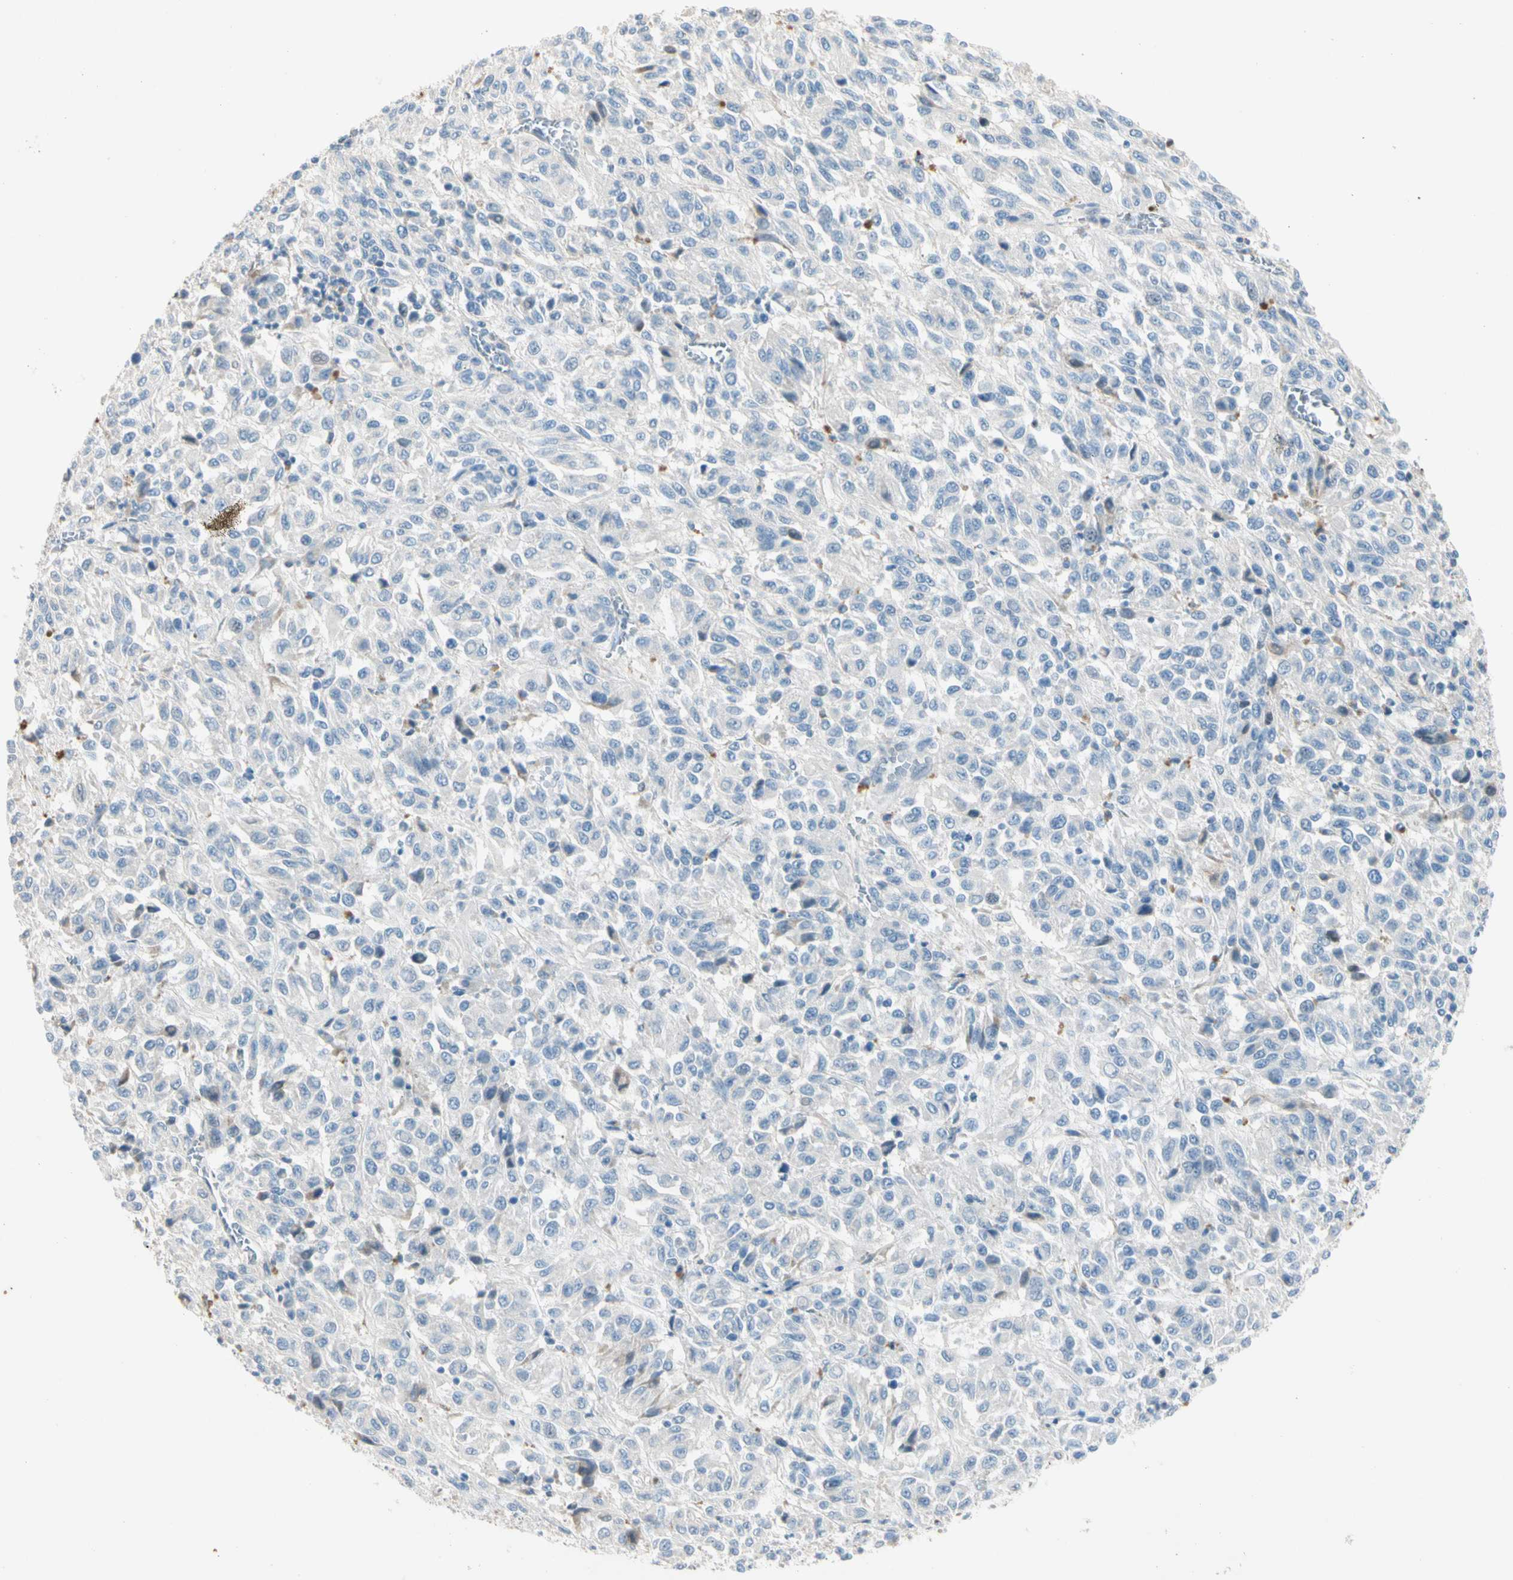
{"staining": {"intensity": "negative", "quantity": "none", "location": "none"}, "tissue": "melanoma", "cell_type": "Tumor cells", "image_type": "cancer", "snomed": [{"axis": "morphology", "description": "Malignant melanoma, Metastatic site"}, {"axis": "topography", "description": "Lung"}], "caption": "Protein analysis of melanoma displays no significant staining in tumor cells. Nuclei are stained in blue.", "gene": "SERPIND1", "patient": {"sex": "male", "age": 64}}